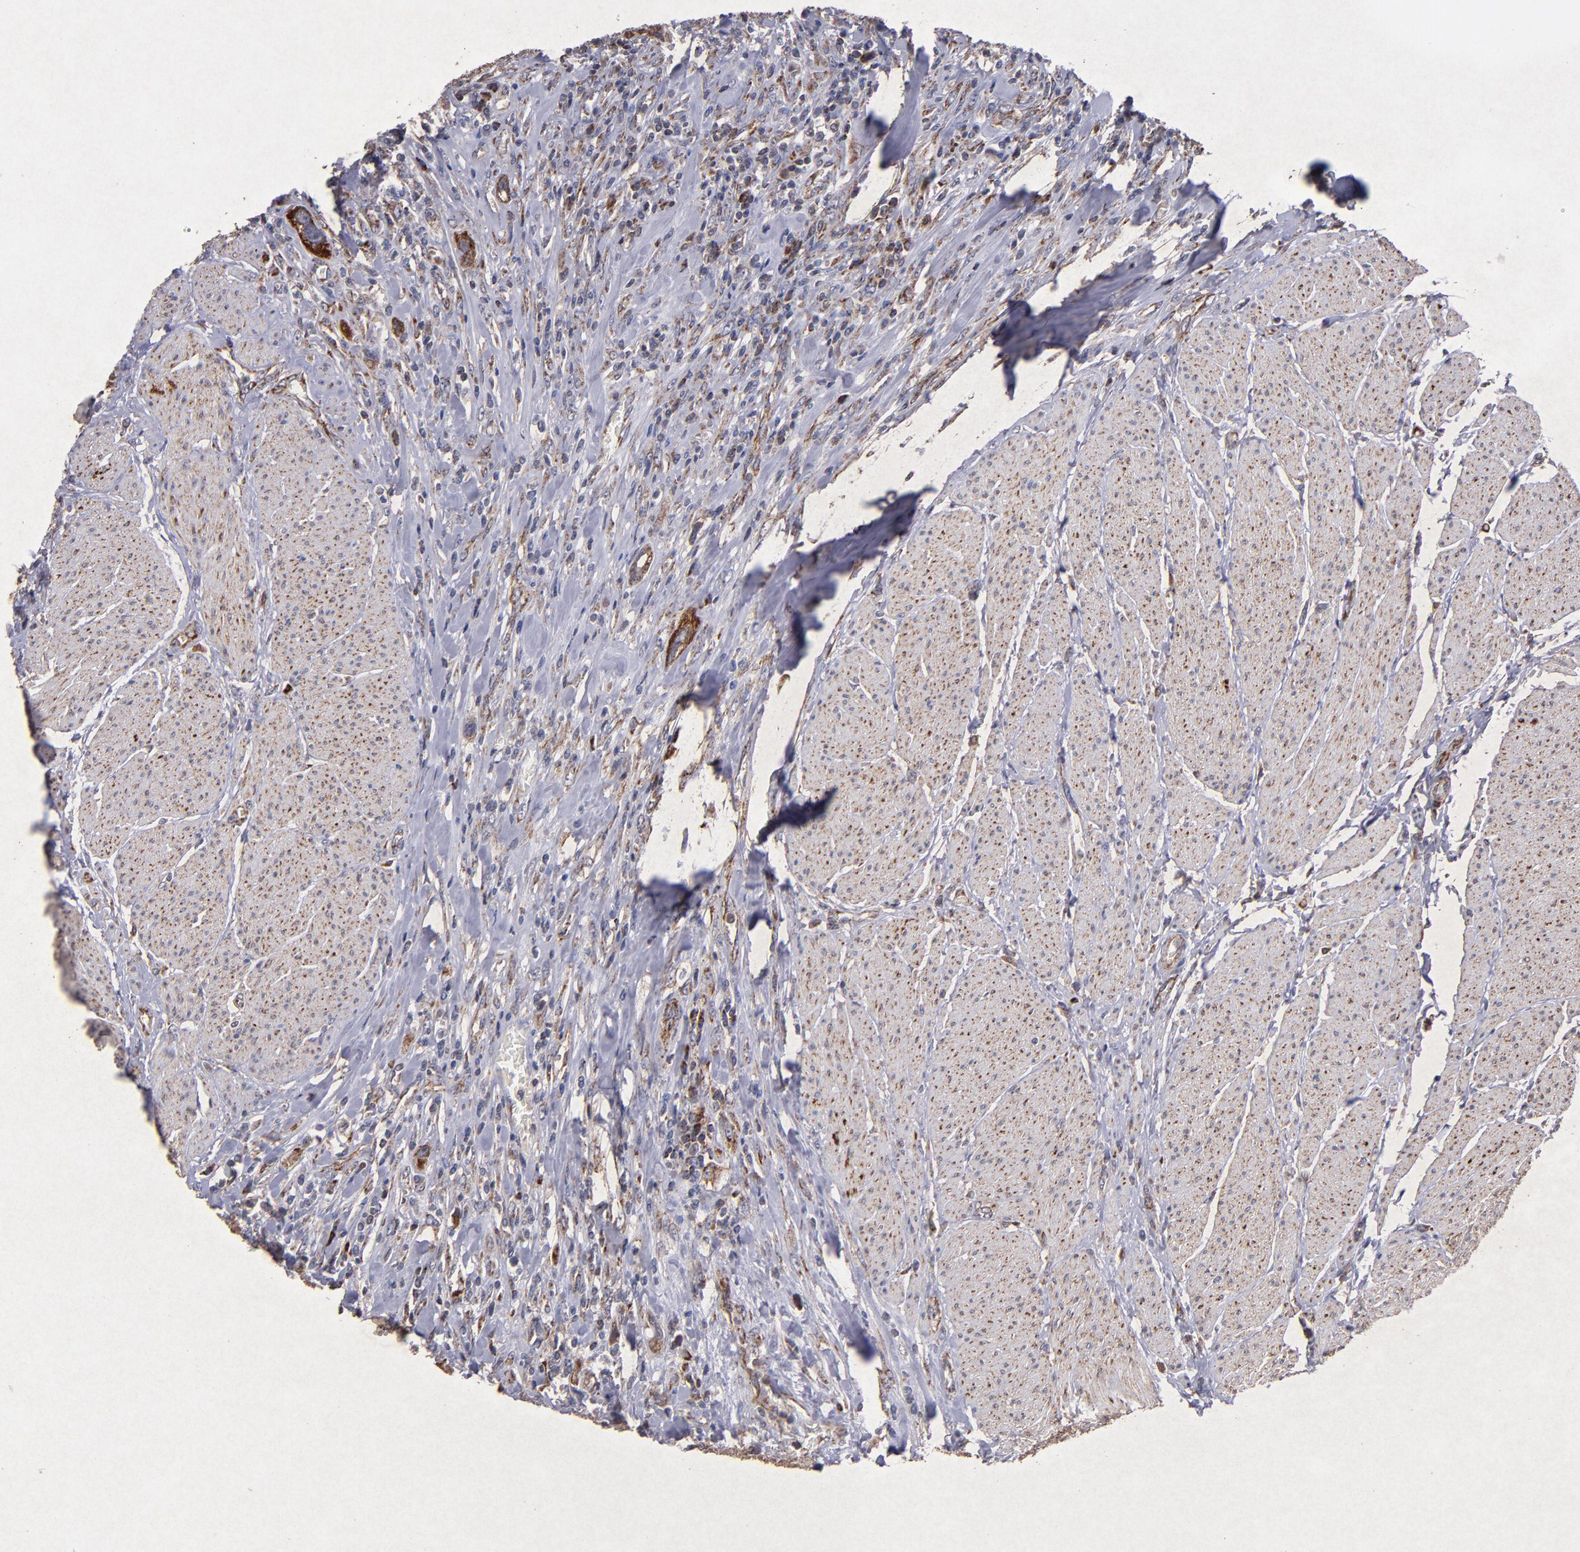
{"staining": {"intensity": "moderate", "quantity": ">75%", "location": "cytoplasmic/membranous"}, "tissue": "urothelial cancer", "cell_type": "Tumor cells", "image_type": "cancer", "snomed": [{"axis": "morphology", "description": "Urothelial carcinoma, High grade"}, {"axis": "topography", "description": "Urinary bladder"}], "caption": "Urothelial carcinoma (high-grade) tissue displays moderate cytoplasmic/membranous positivity in approximately >75% of tumor cells, visualized by immunohistochemistry. (IHC, brightfield microscopy, high magnification).", "gene": "TIMM9", "patient": {"sex": "male", "age": 50}}